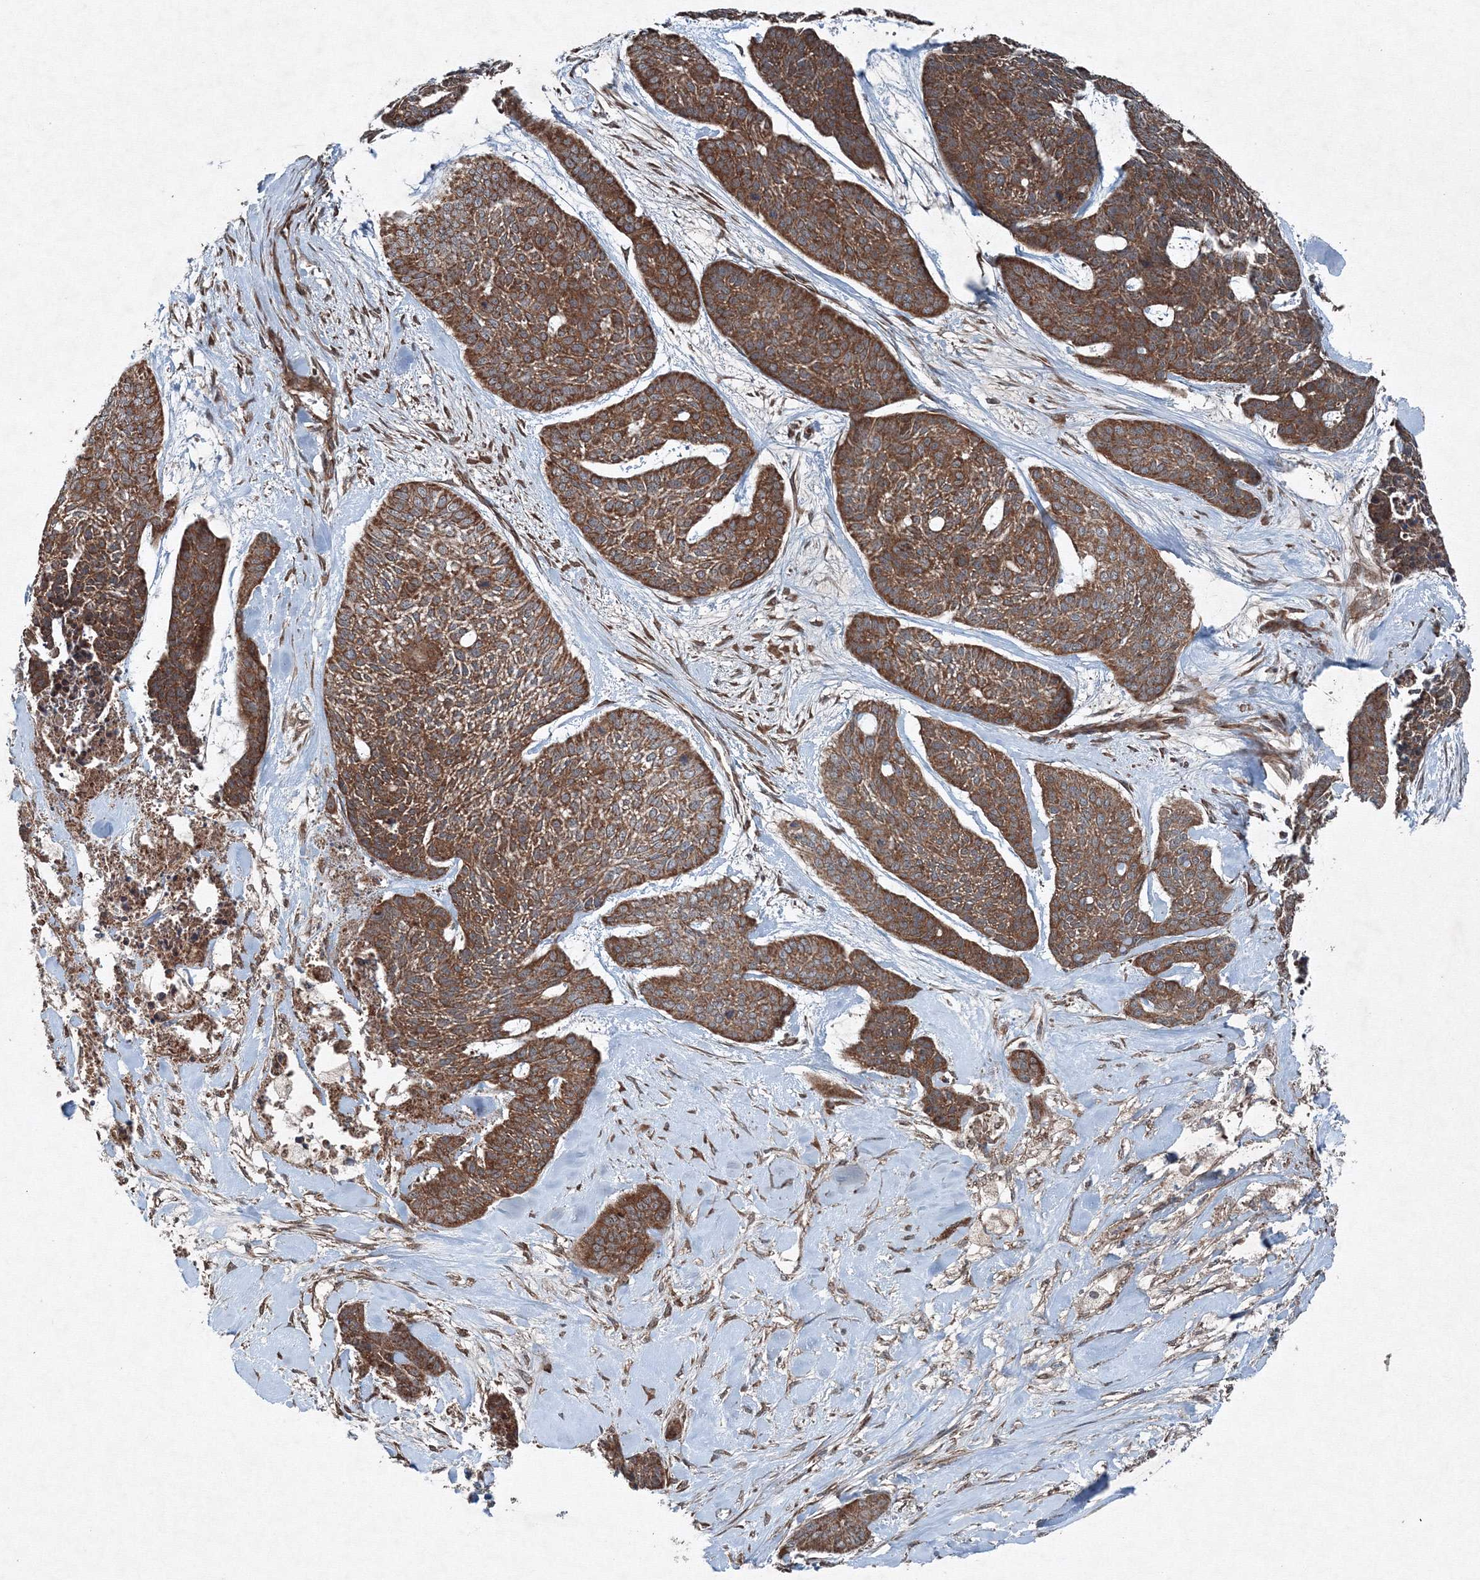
{"staining": {"intensity": "strong", "quantity": ">75%", "location": "cytoplasmic/membranous"}, "tissue": "skin cancer", "cell_type": "Tumor cells", "image_type": "cancer", "snomed": [{"axis": "morphology", "description": "Basal cell carcinoma"}, {"axis": "topography", "description": "Skin"}], "caption": "A high amount of strong cytoplasmic/membranous staining is seen in approximately >75% of tumor cells in skin cancer tissue.", "gene": "COPS7B", "patient": {"sex": "female", "age": 64}}